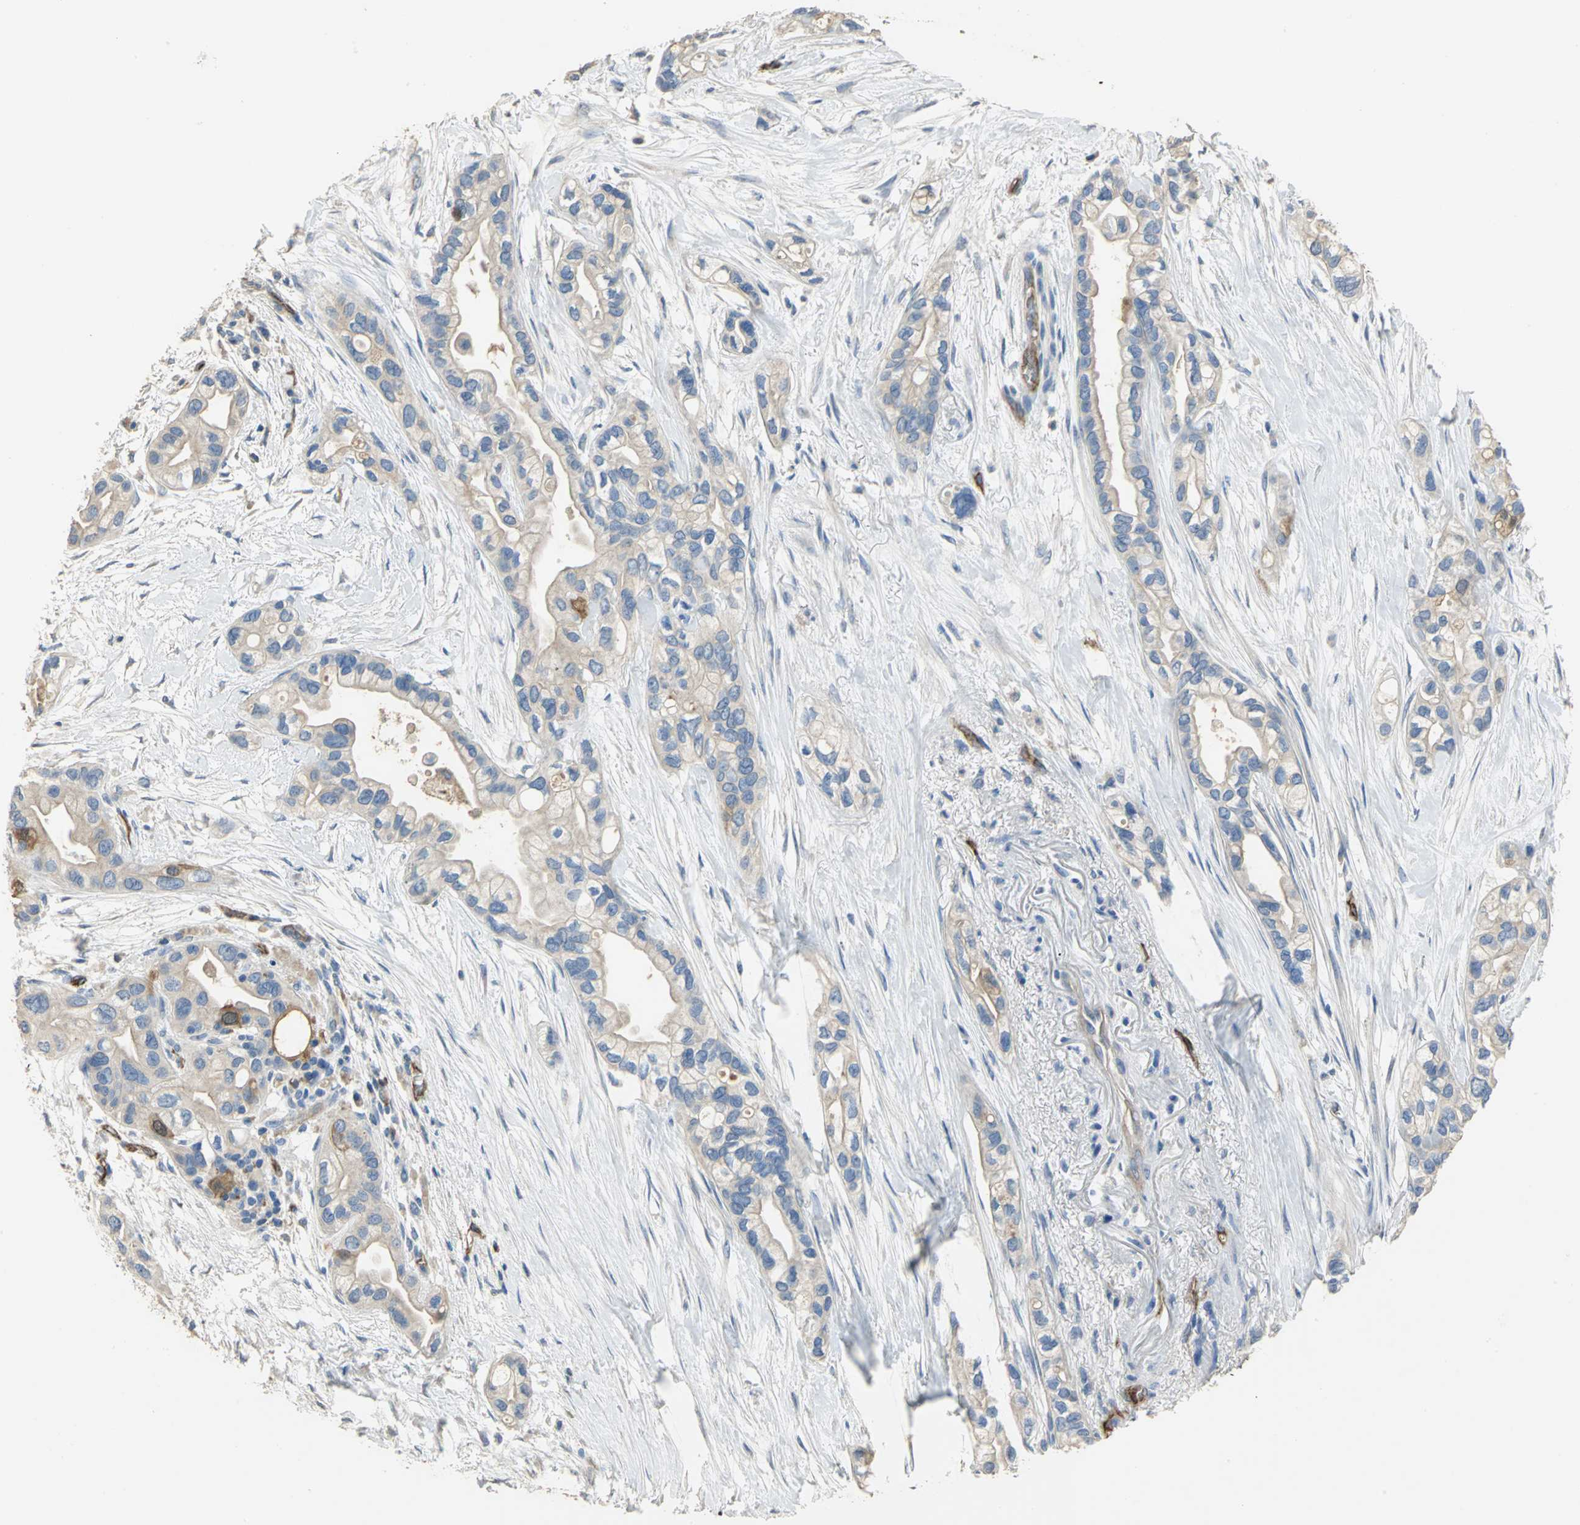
{"staining": {"intensity": "strong", "quantity": "<25%", "location": "cytoplasmic/membranous"}, "tissue": "pancreatic cancer", "cell_type": "Tumor cells", "image_type": "cancer", "snomed": [{"axis": "morphology", "description": "Adenocarcinoma, NOS"}, {"axis": "topography", "description": "Pancreas"}], "caption": "DAB immunohistochemical staining of pancreatic adenocarcinoma reveals strong cytoplasmic/membranous protein positivity in about <25% of tumor cells.", "gene": "DLGAP5", "patient": {"sex": "female", "age": 77}}